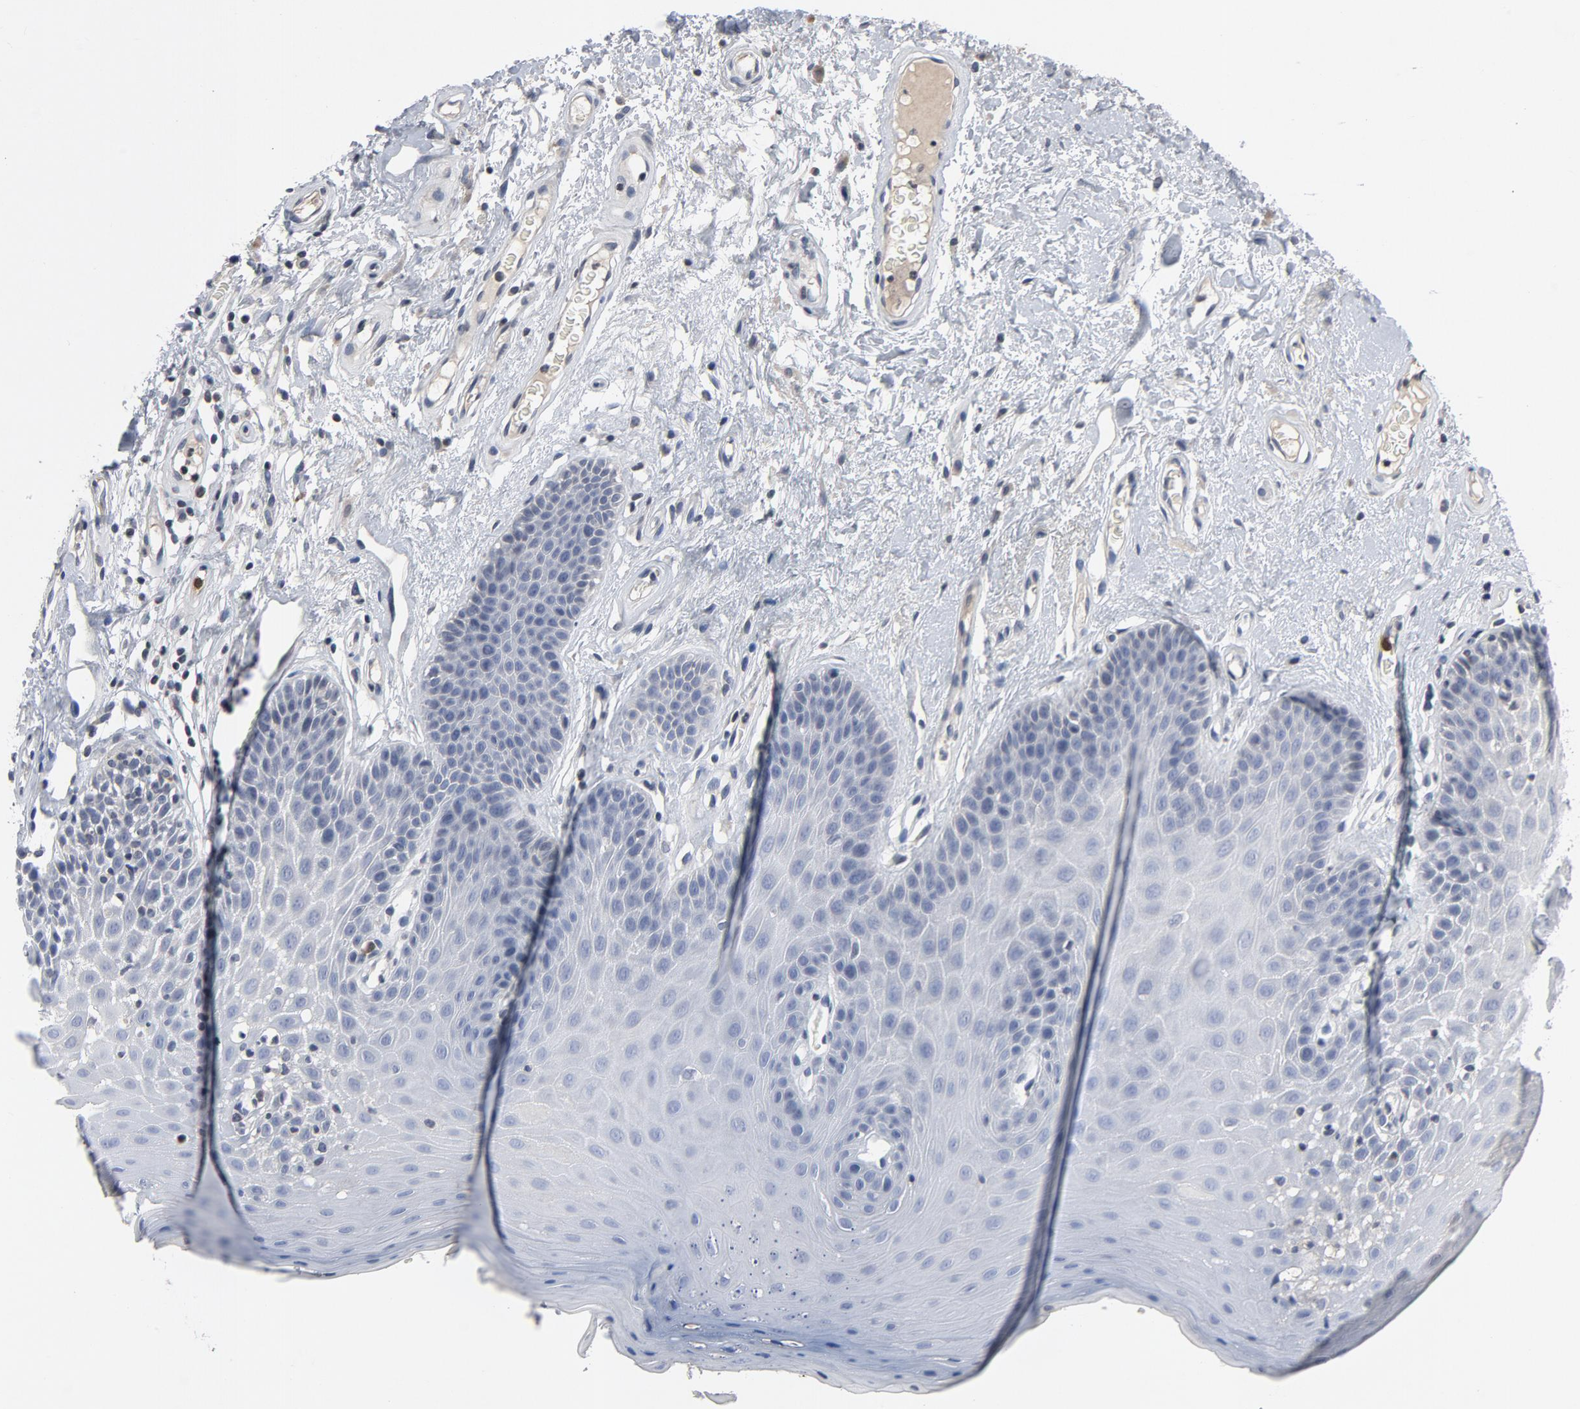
{"staining": {"intensity": "negative", "quantity": "none", "location": "none"}, "tissue": "oral mucosa", "cell_type": "Squamous epithelial cells", "image_type": "normal", "snomed": [{"axis": "morphology", "description": "Normal tissue, NOS"}, {"axis": "morphology", "description": "Squamous cell carcinoma, NOS"}, {"axis": "topography", "description": "Skeletal muscle"}, {"axis": "topography", "description": "Oral tissue"}, {"axis": "topography", "description": "Head-Neck"}], "caption": "The image demonstrates no significant expression in squamous epithelial cells of oral mucosa.", "gene": "TCL1A", "patient": {"sex": "male", "age": 71}}